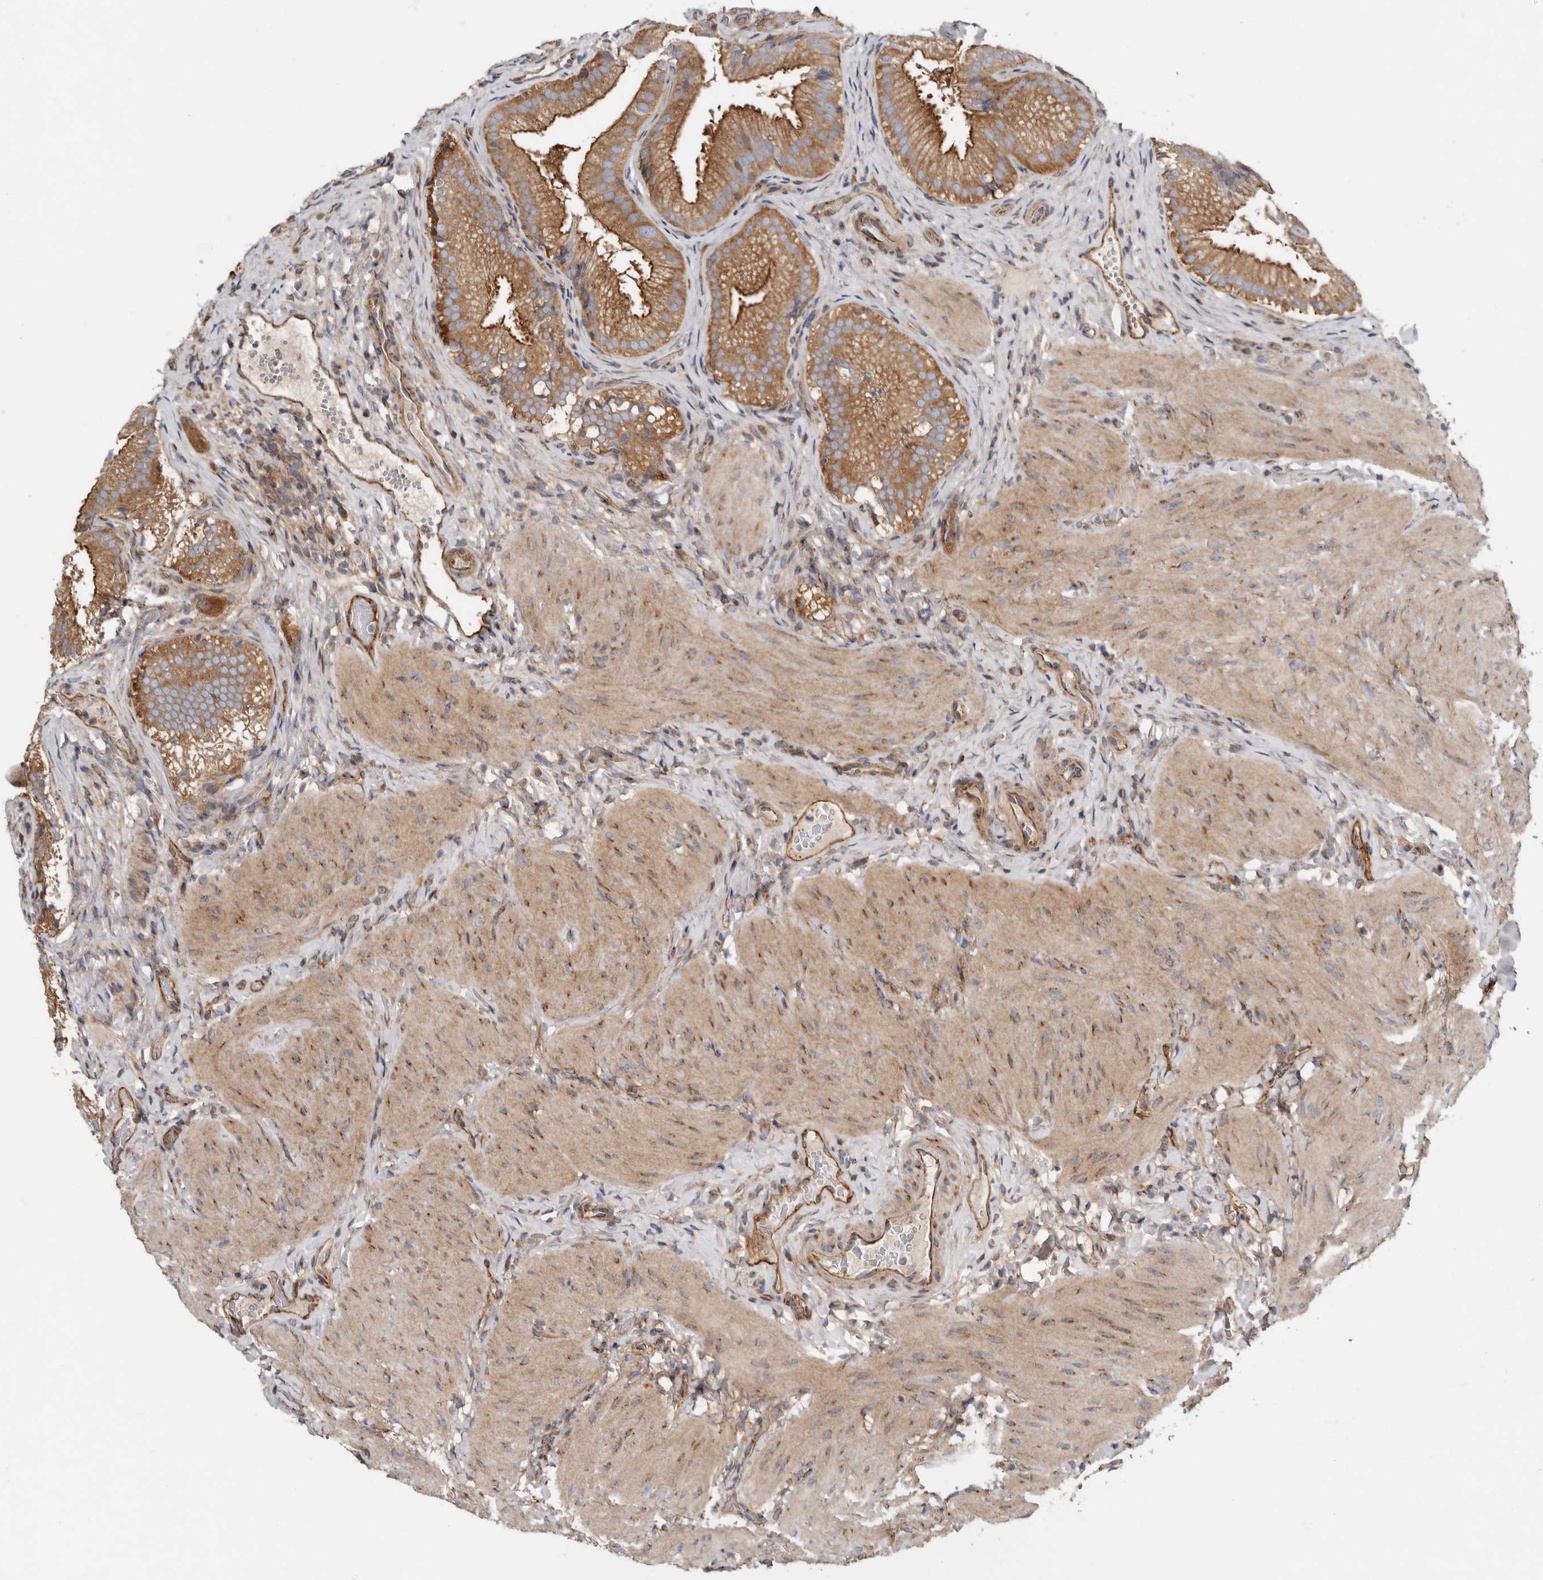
{"staining": {"intensity": "strong", "quantity": ">75%", "location": "cytoplasmic/membranous"}, "tissue": "gallbladder", "cell_type": "Glandular cells", "image_type": "normal", "snomed": [{"axis": "morphology", "description": "Normal tissue, NOS"}, {"axis": "topography", "description": "Gallbladder"}], "caption": "An image of gallbladder stained for a protein reveals strong cytoplasmic/membranous brown staining in glandular cells. Using DAB (3,3'-diaminobenzidine) (brown) and hematoxylin (blue) stains, captured at high magnification using brightfield microscopy.", "gene": "LUZP1", "patient": {"sex": "female", "age": 30}}